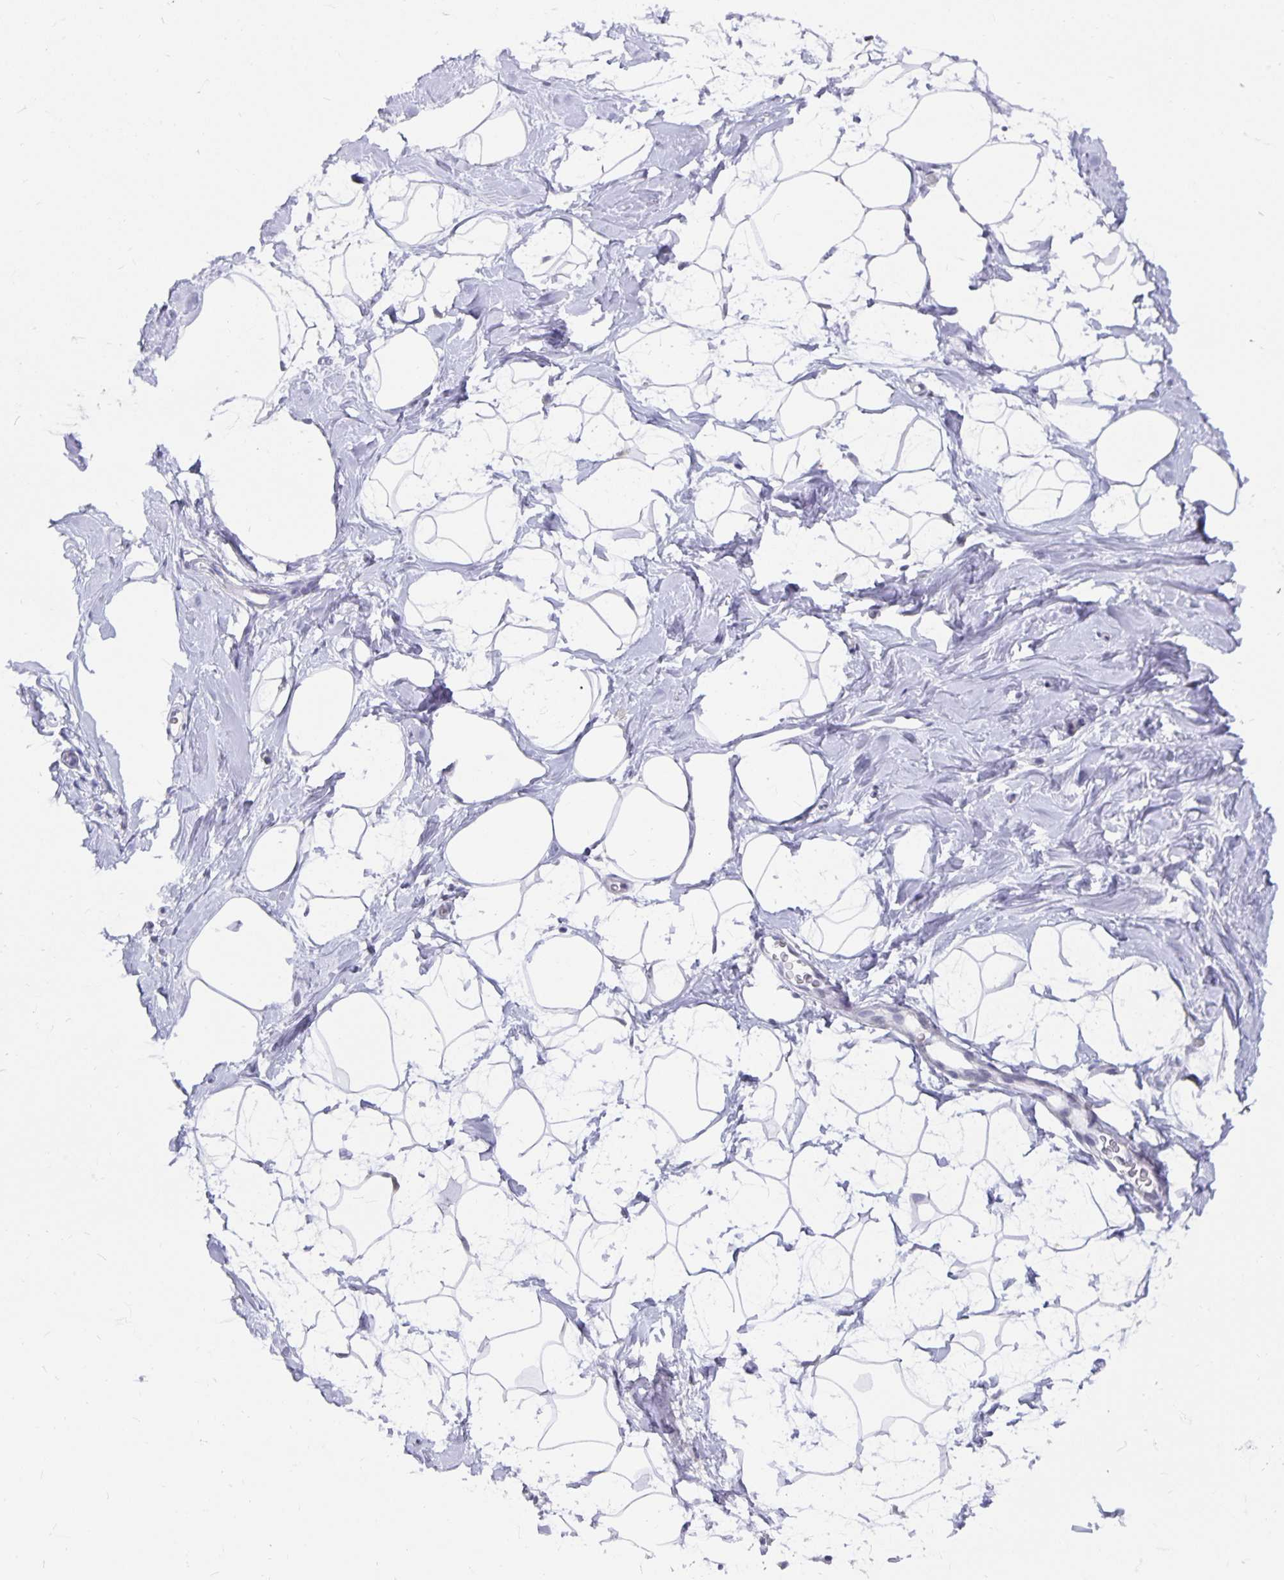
{"staining": {"intensity": "negative", "quantity": "none", "location": "none"}, "tissue": "breast", "cell_type": "Adipocytes", "image_type": "normal", "snomed": [{"axis": "morphology", "description": "Normal tissue, NOS"}, {"axis": "topography", "description": "Breast"}], "caption": "Human breast stained for a protein using immunohistochemistry (IHC) reveals no staining in adipocytes.", "gene": "OLIG2", "patient": {"sex": "female", "age": 32}}